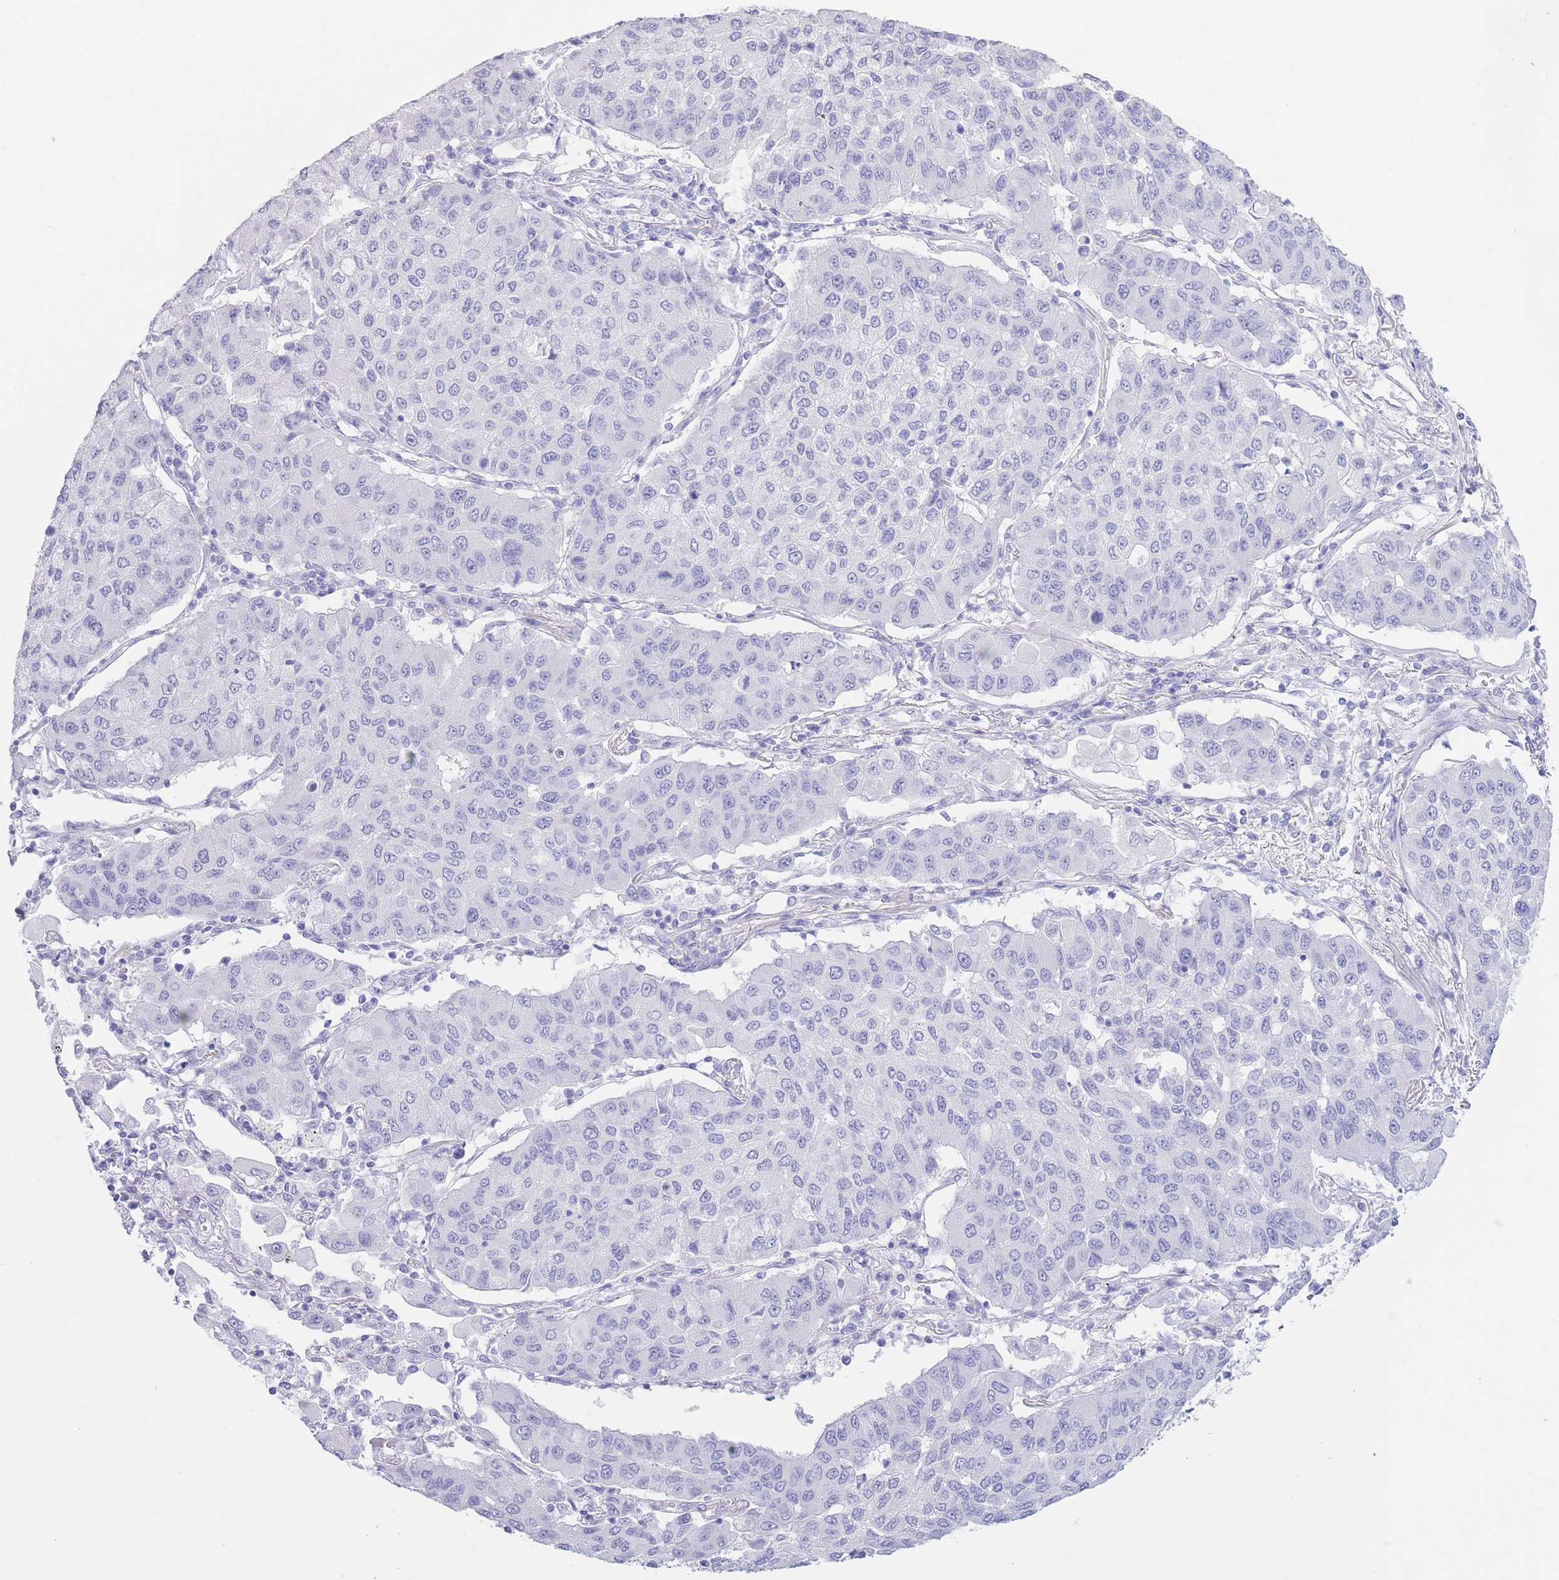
{"staining": {"intensity": "negative", "quantity": "none", "location": "none"}, "tissue": "lung cancer", "cell_type": "Tumor cells", "image_type": "cancer", "snomed": [{"axis": "morphology", "description": "Squamous cell carcinoma, NOS"}, {"axis": "topography", "description": "Lung"}], "caption": "An image of lung cancer (squamous cell carcinoma) stained for a protein demonstrates no brown staining in tumor cells.", "gene": "PKLR", "patient": {"sex": "male", "age": 74}}